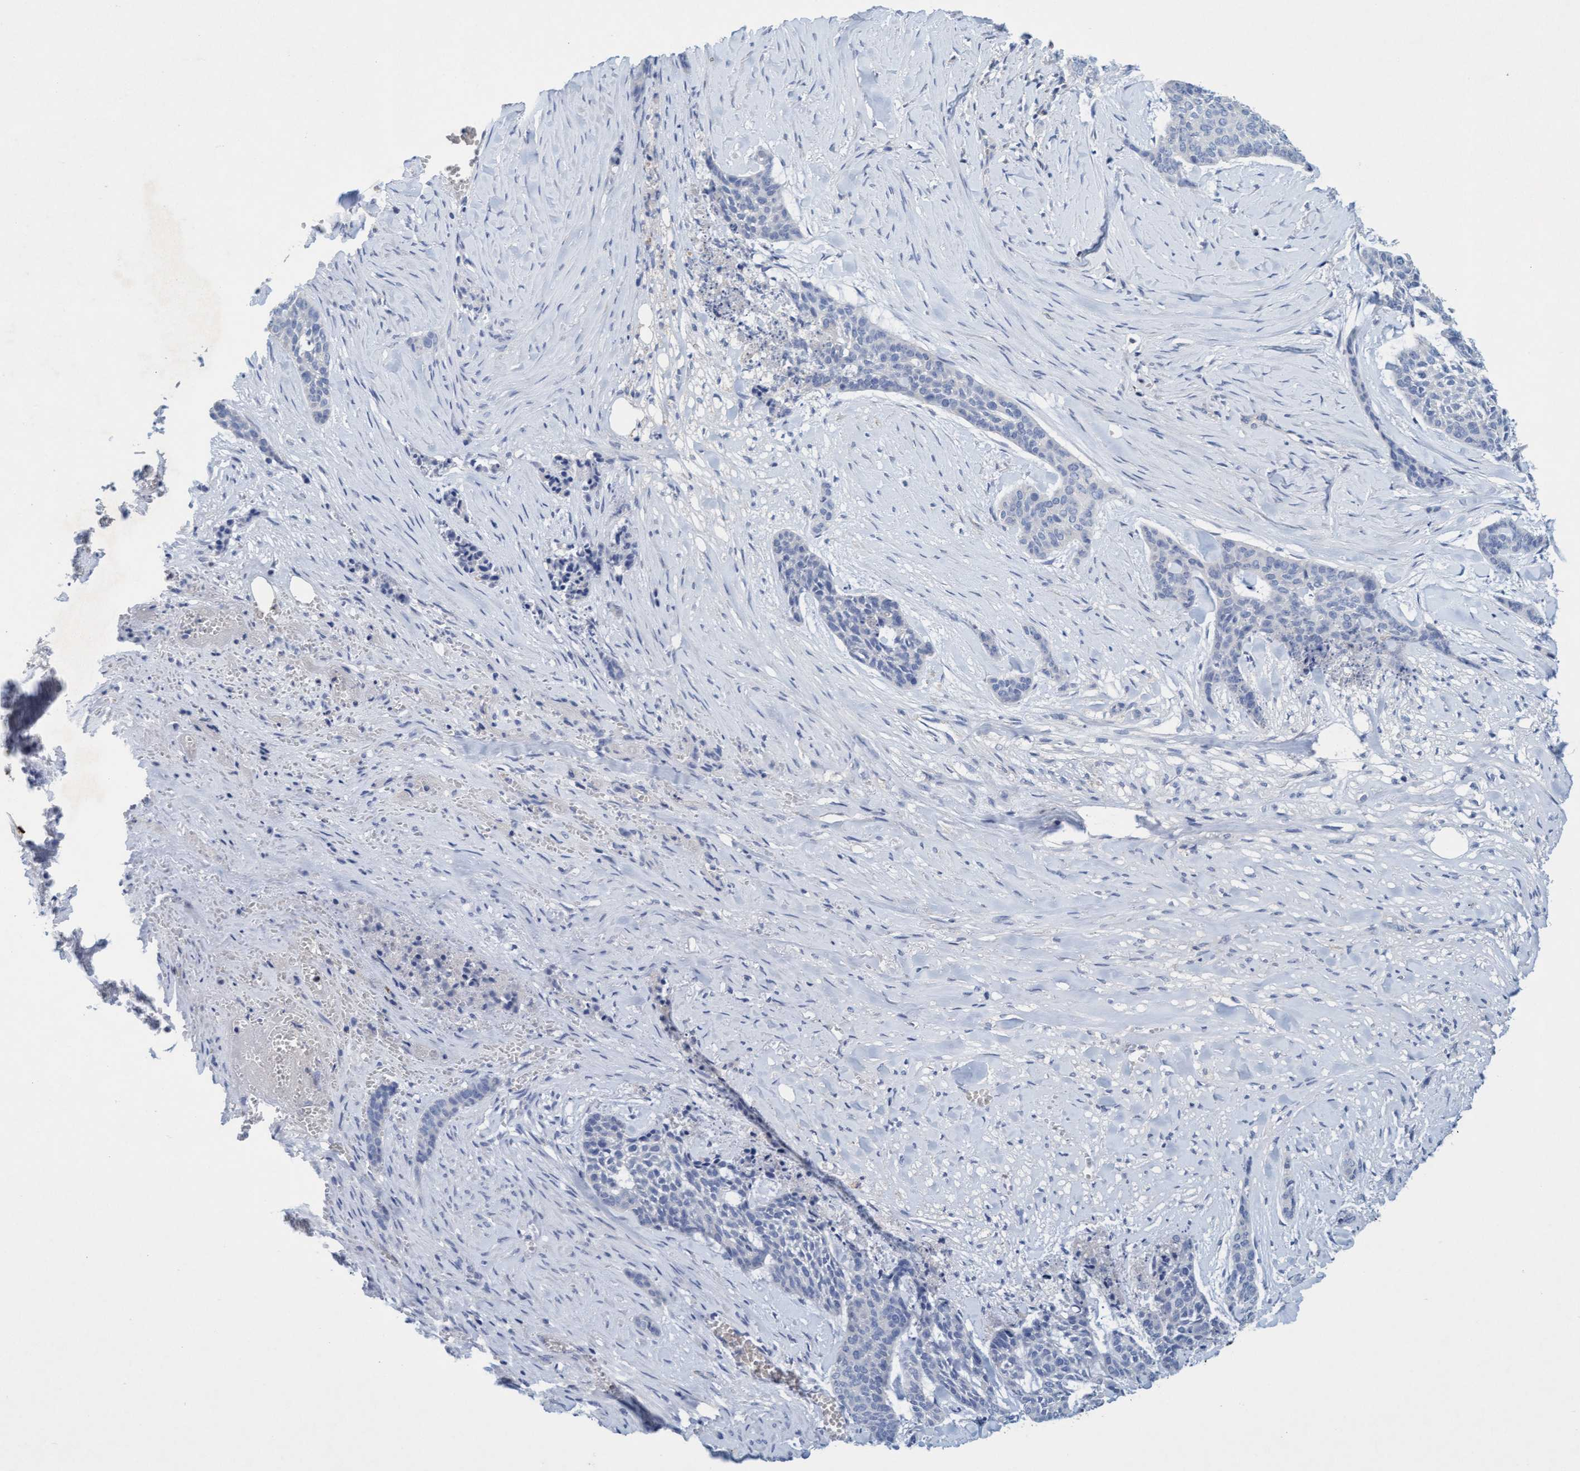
{"staining": {"intensity": "negative", "quantity": "none", "location": "none"}, "tissue": "skin cancer", "cell_type": "Tumor cells", "image_type": "cancer", "snomed": [{"axis": "morphology", "description": "Basal cell carcinoma"}, {"axis": "topography", "description": "Skin"}], "caption": "Micrograph shows no significant protein staining in tumor cells of skin cancer (basal cell carcinoma).", "gene": "SIGIRR", "patient": {"sex": "female", "age": 64}}